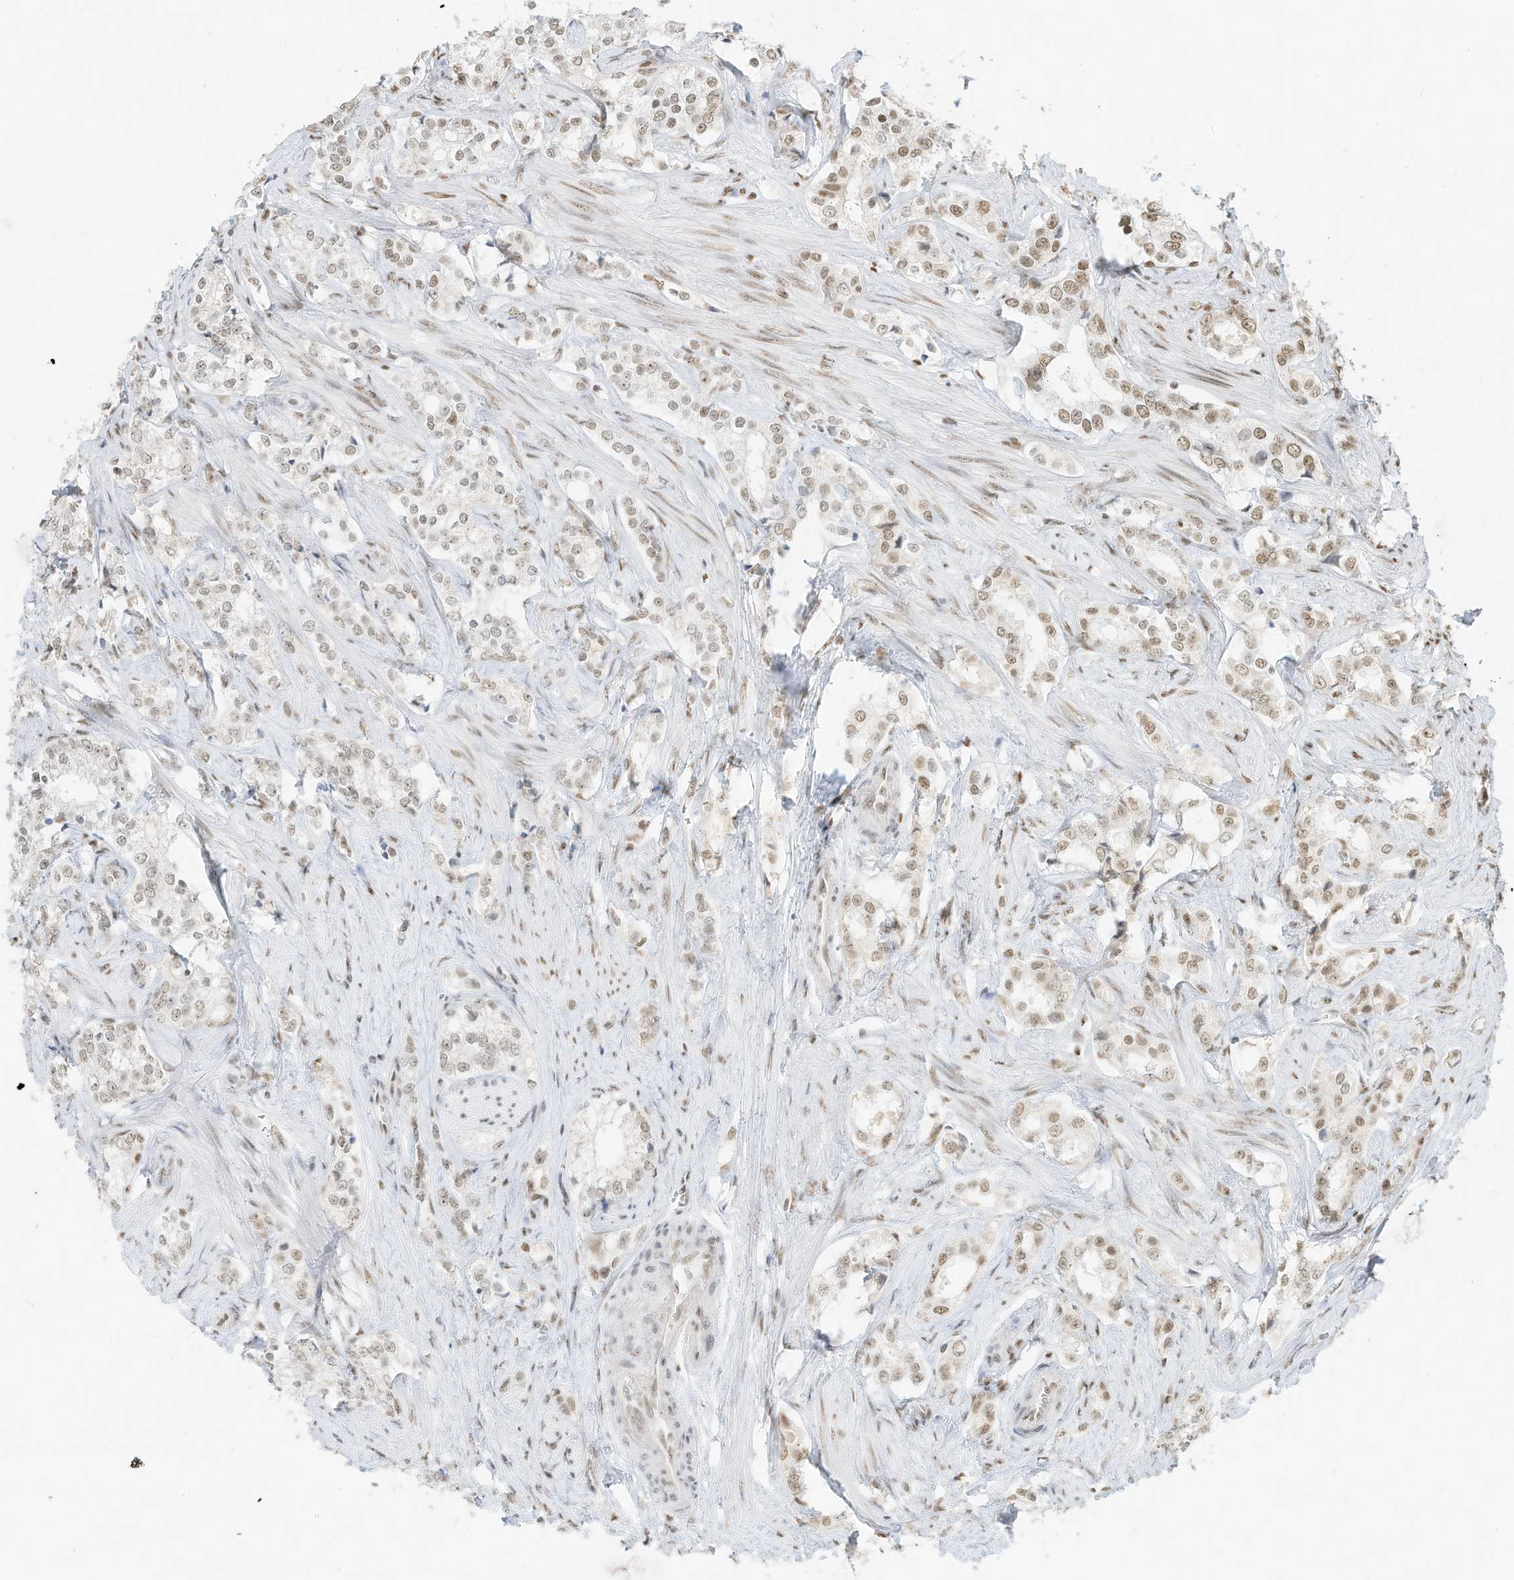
{"staining": {"intensity": "weak", "quantity": "25%-75%", "location": "nuclear"}, "tissue": "prostate cancer", "cell_type": "Tumor cells", "image_type": "cancer", "snomed": [{"axis": "morphology", "description": "Adenocarcinoma, High grade"}, {"axis": "topography", "description": "Prostate"}], "caption": "DAB immunohistochemical staining of adenocarcinoma (high-grade) (prostate) shows weak nuclear protein expression in approximately 25%-75% of tumor cells. (brown staining indicates protein expression, while blue staining denotes nuclei).", "gene": "NHSL1", "patient": {"sex": "male", "age": 66}}